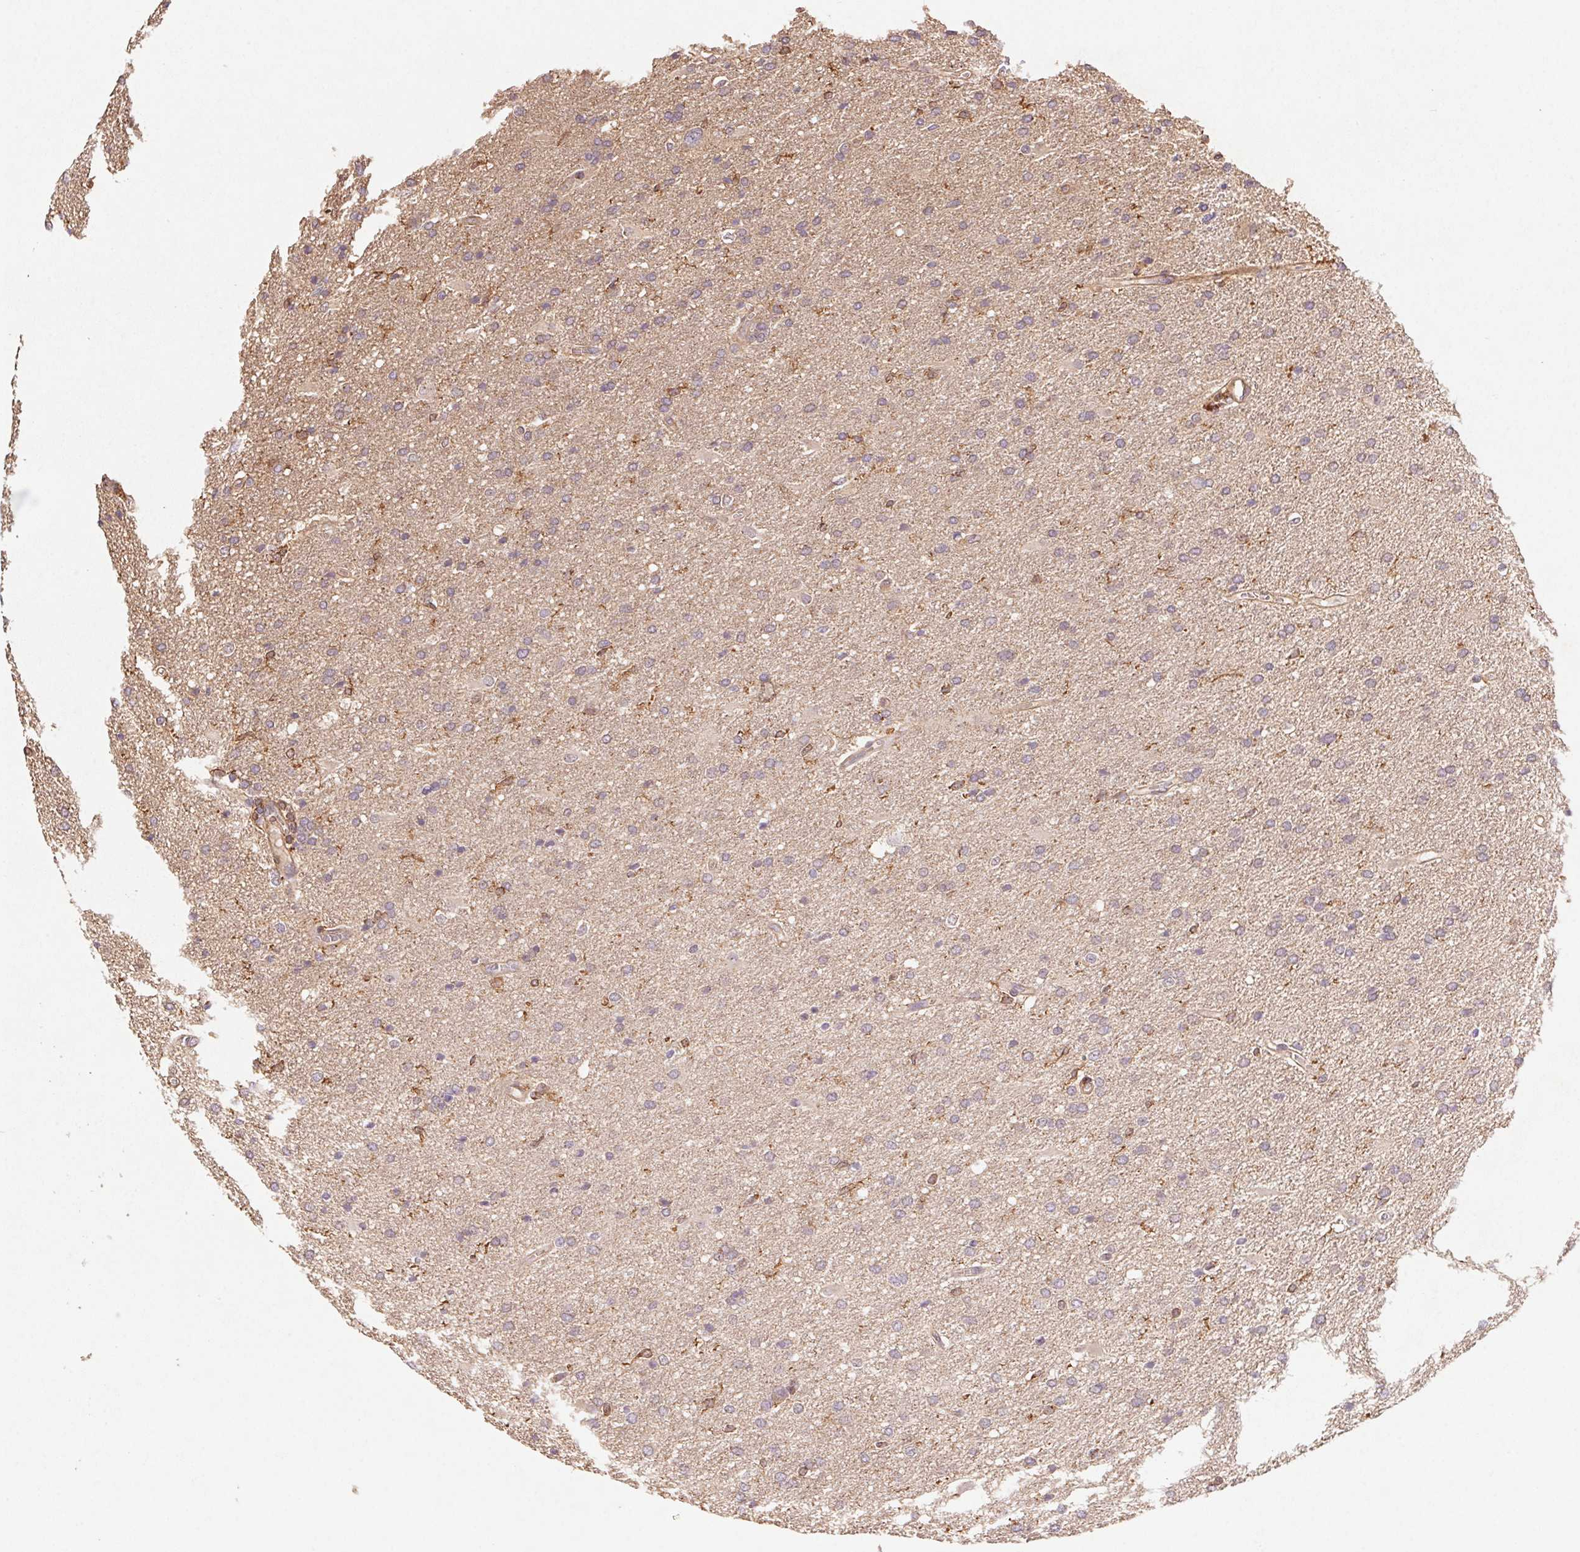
{"staining": {"intensity": "weak", "quantity": "<25%", "location": "cytoplasmic/membranous"}, "tissue": "glioma", "cell_type": "Tumor cells", "image_type": "cancer", "snomed": [{"axis": "morphology", "description": "Glioma, malignant, Low grade"}, {"axis": "topography", "description": "Brain"}], "caption": "Malignant low-grade glioma was stained to show a protein in brown. There is no significant staining in tumor cells.", "gene": "ATG10", "patient": {"sex": "male", "age": 66}}